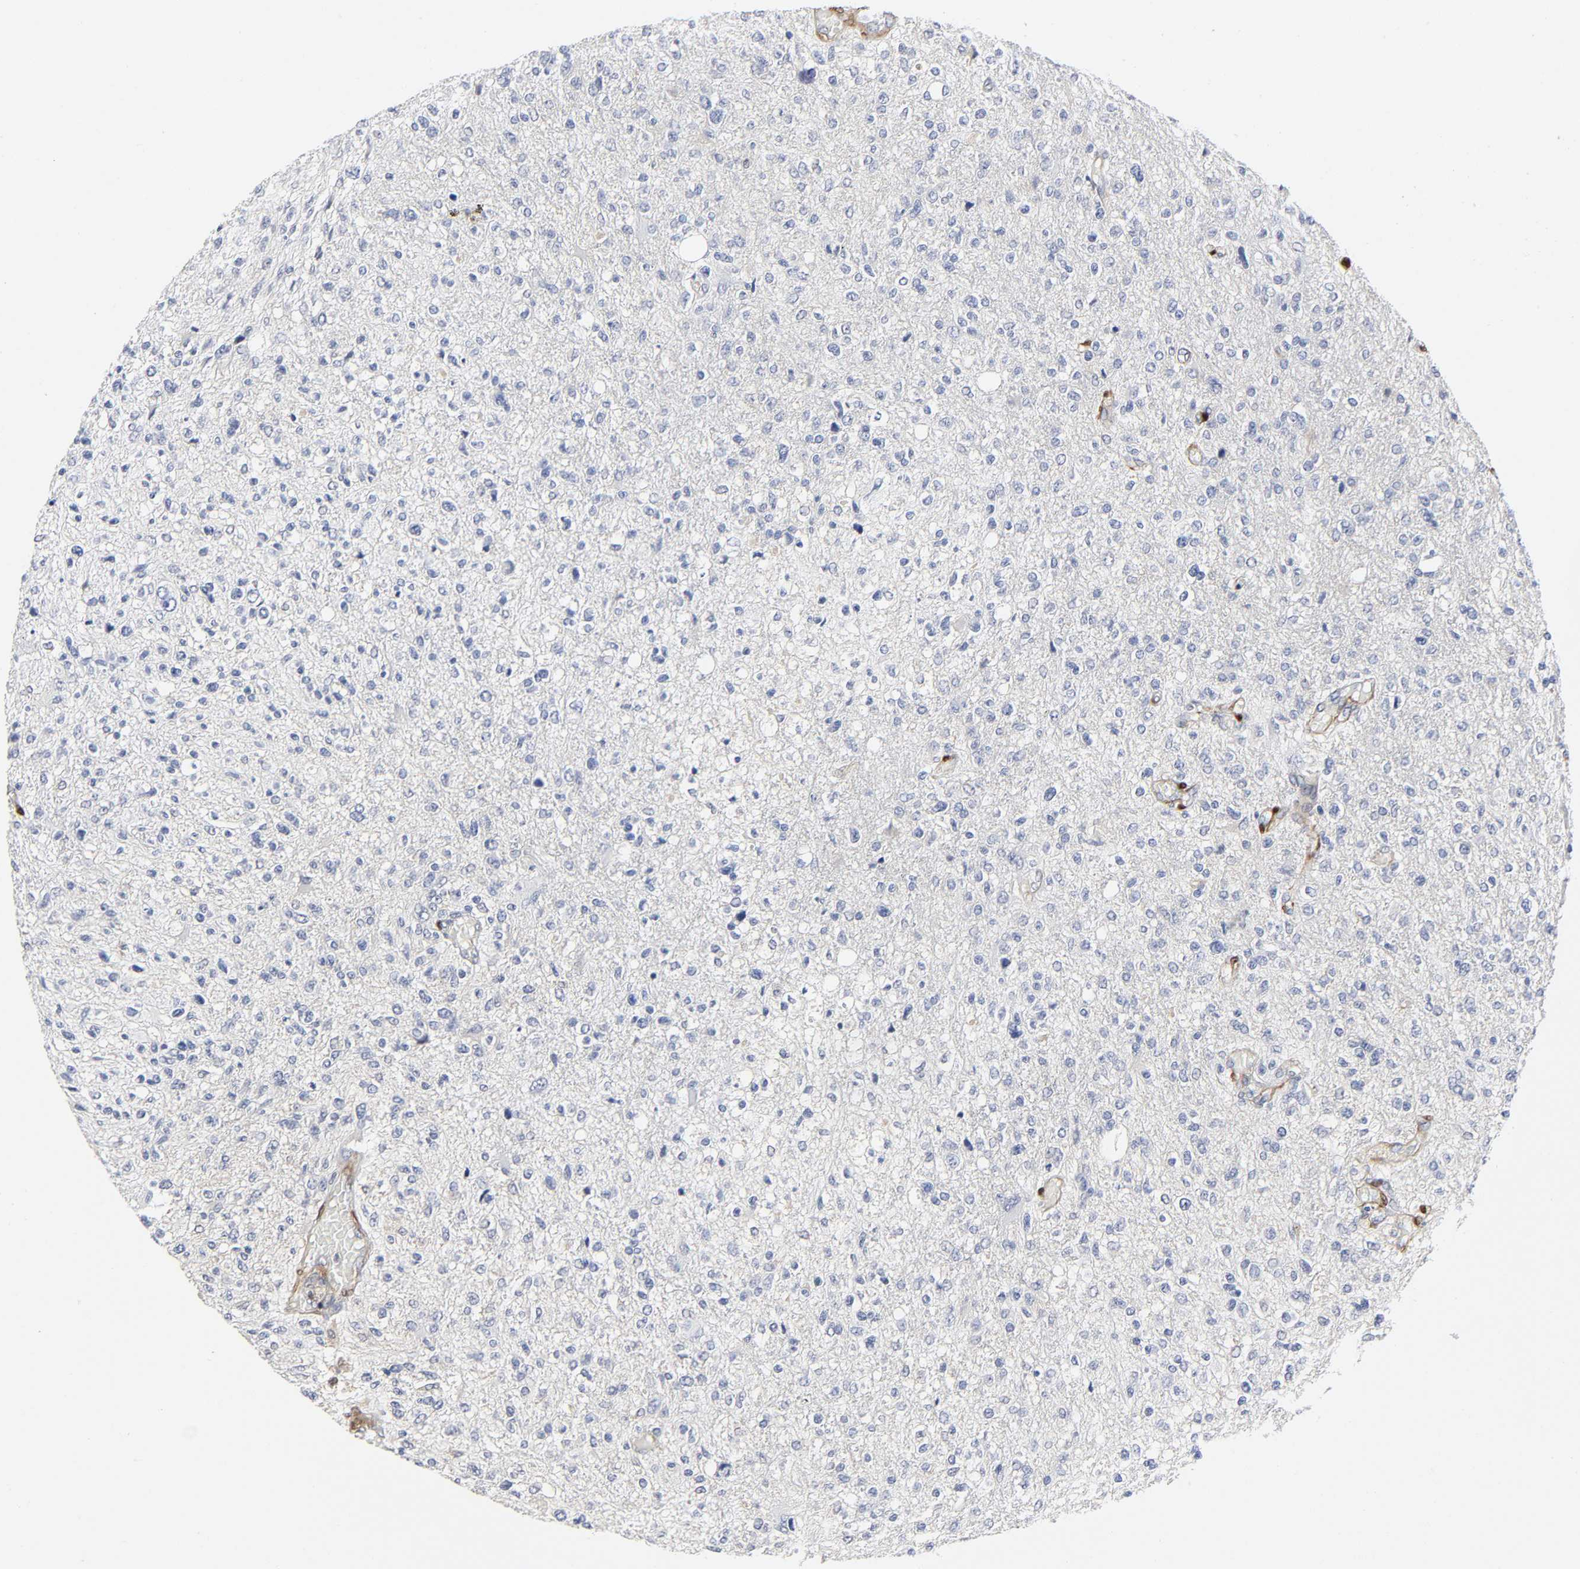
{"staining": {"intensity": "negative", "quantity": "none", "location": "none"}, "tissue": "glioma", "cell_type": "Tumor cells", "image_type": "cancer", "snomed": [{"axis": "morphology", "description": "Glioma, malignant, High grade"}, {"axis": "topography", "description": "Cerebral cortex"}], "caption": "Tumor cells show no significant protein positivity in glioma.", "gene": "PTEN", "patient": {"sex": "male", "age": 76}}